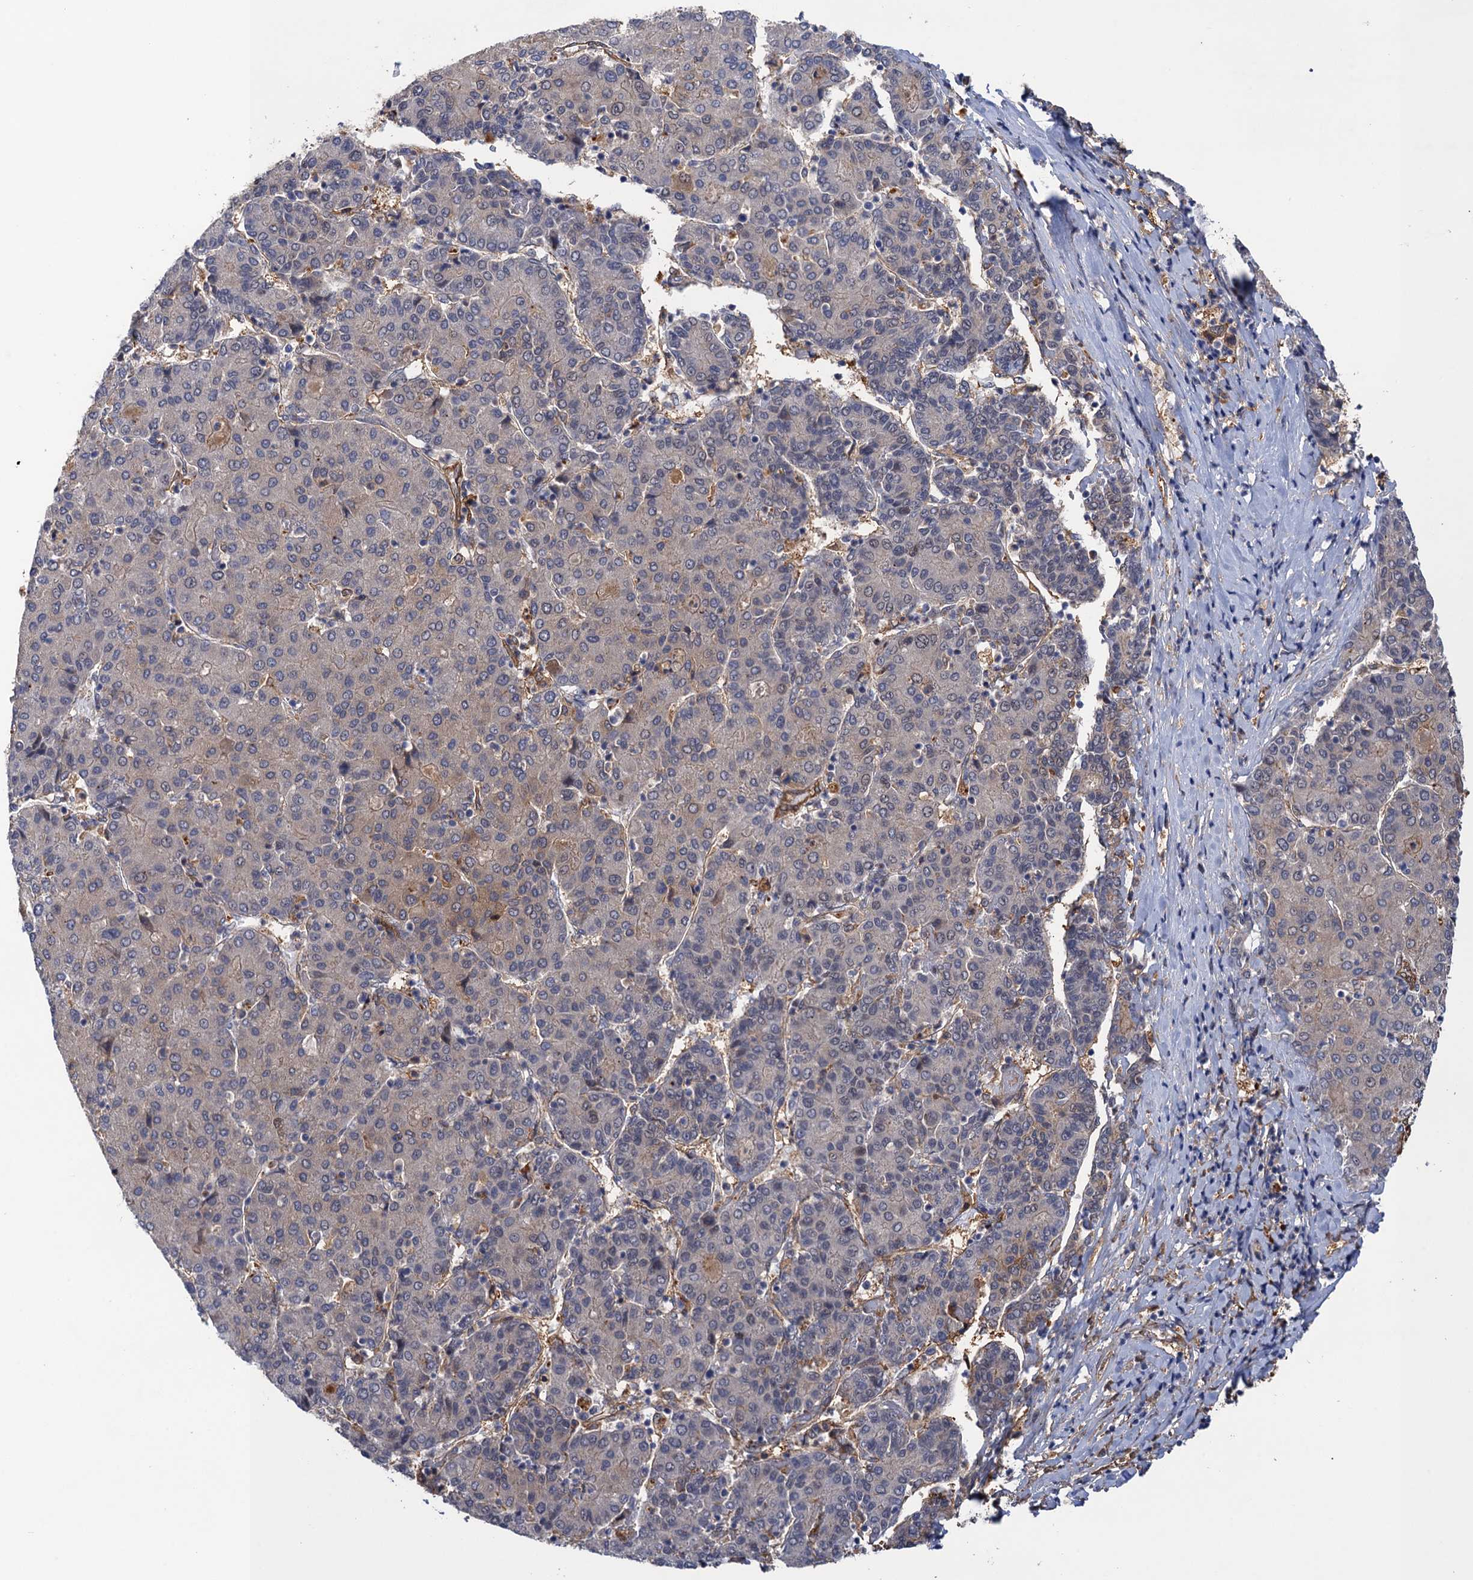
{"staining": {"intensity": "weak", "quantity": "<25%", "location": "cytoplasmic/membranous"}, "tissue": "liver cancer", "cell_type": "Tumor cells", "image_type": "cancer", "snomed": [{"axis": "morphology", "description": "Carcinoma, Hepatocellular, NOS"}, {"axis": "topography", "description": "Liver"}], "caption": "A histopathology image of liver cancer stained for a protein demonstrates no brown staining in tumor cells.", "gene": "NEK8", "patient": {"sex": "male", "age": 65}}